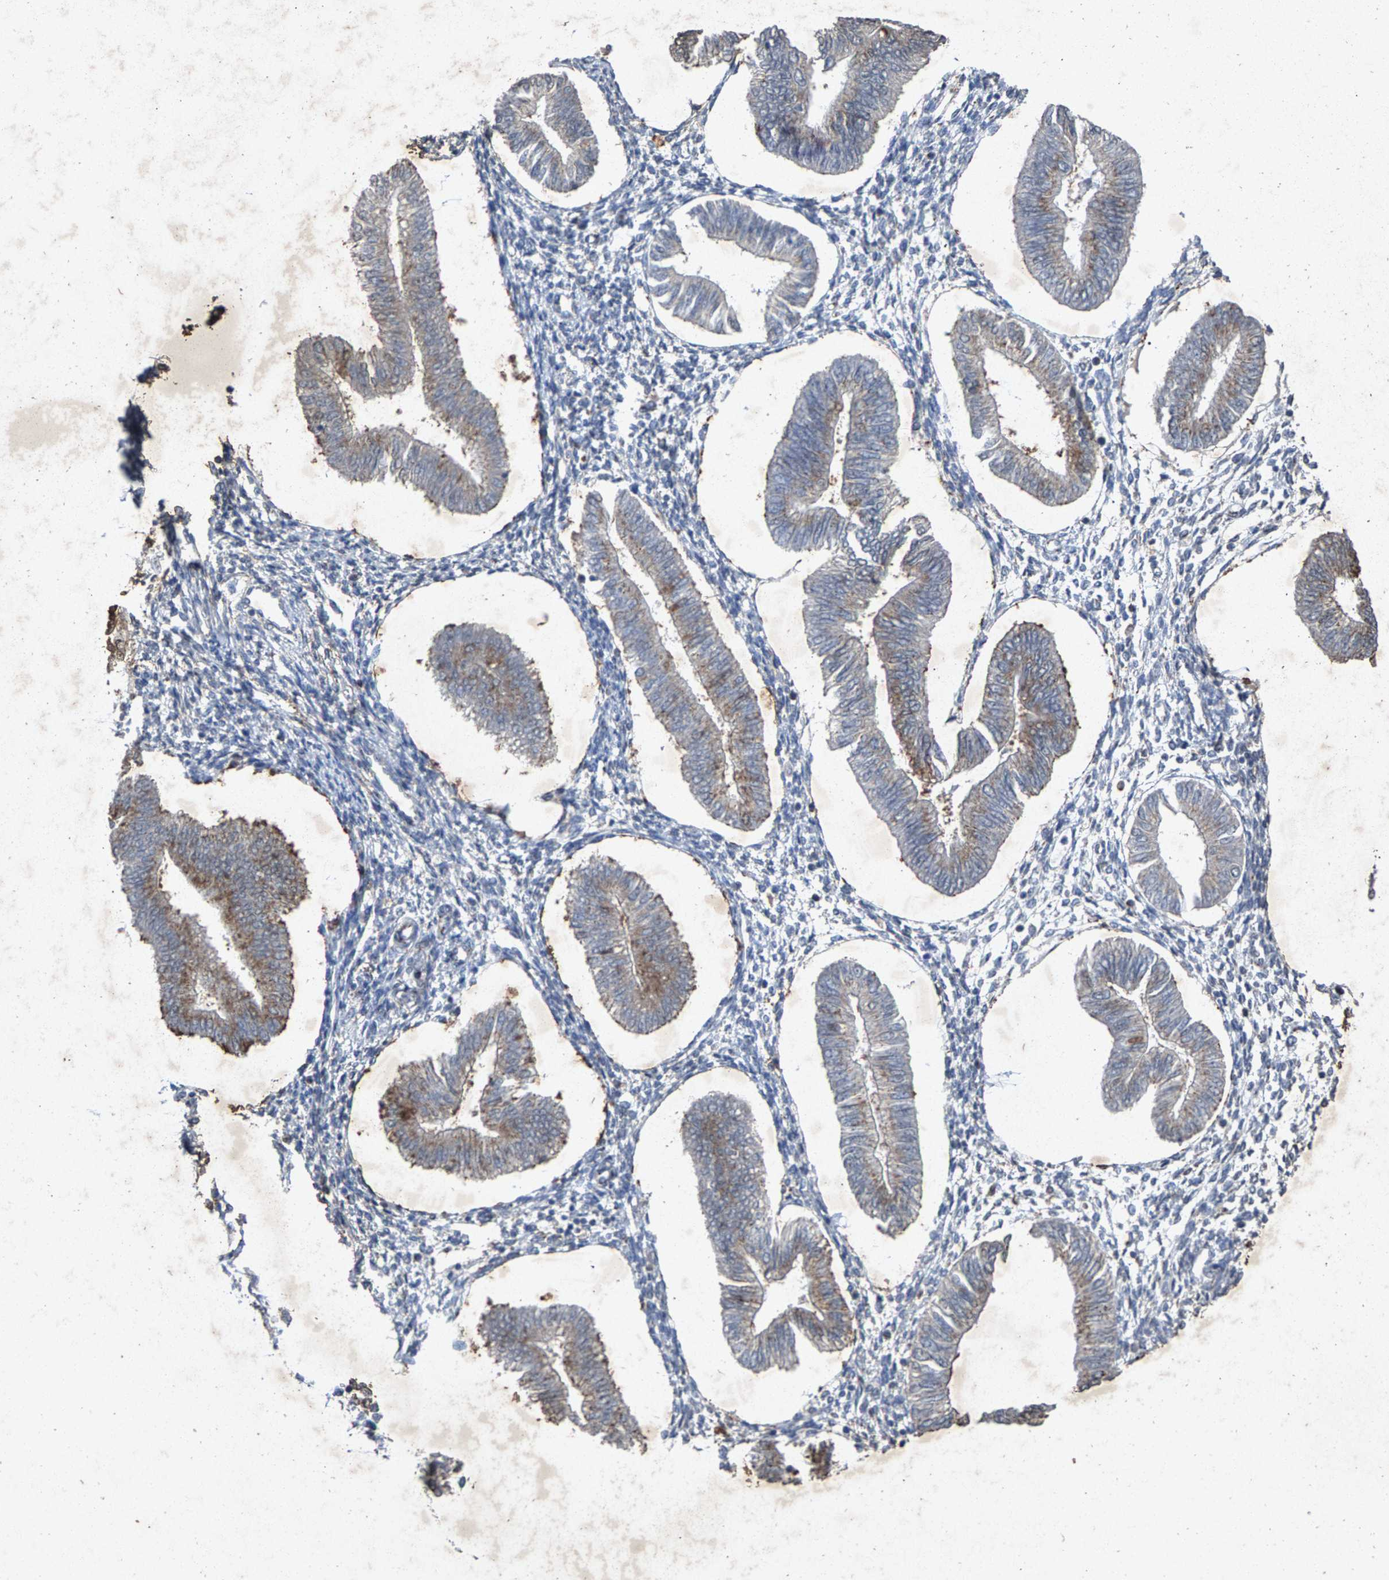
{"staining": {"intensity": "weak", "quantity": "<25%", "location": "cytoplasmic/membranous"}, "tissue": "endometrium", "cell_type": "Cells in endometrial stroma", "image_type": "normal", "snomed": [{"axis": "morphology", "description": "Normal tissue, NOS"}, {"axis": "topography", "description": "Endometrium"}], "caption": "This is an immunohistochemistry micrograph of unremarkable endometrium. There is no expression in cells in endometrial stroma.", "gene": "MAN2A1", "patient": {"sex": "female", "age": 50}}